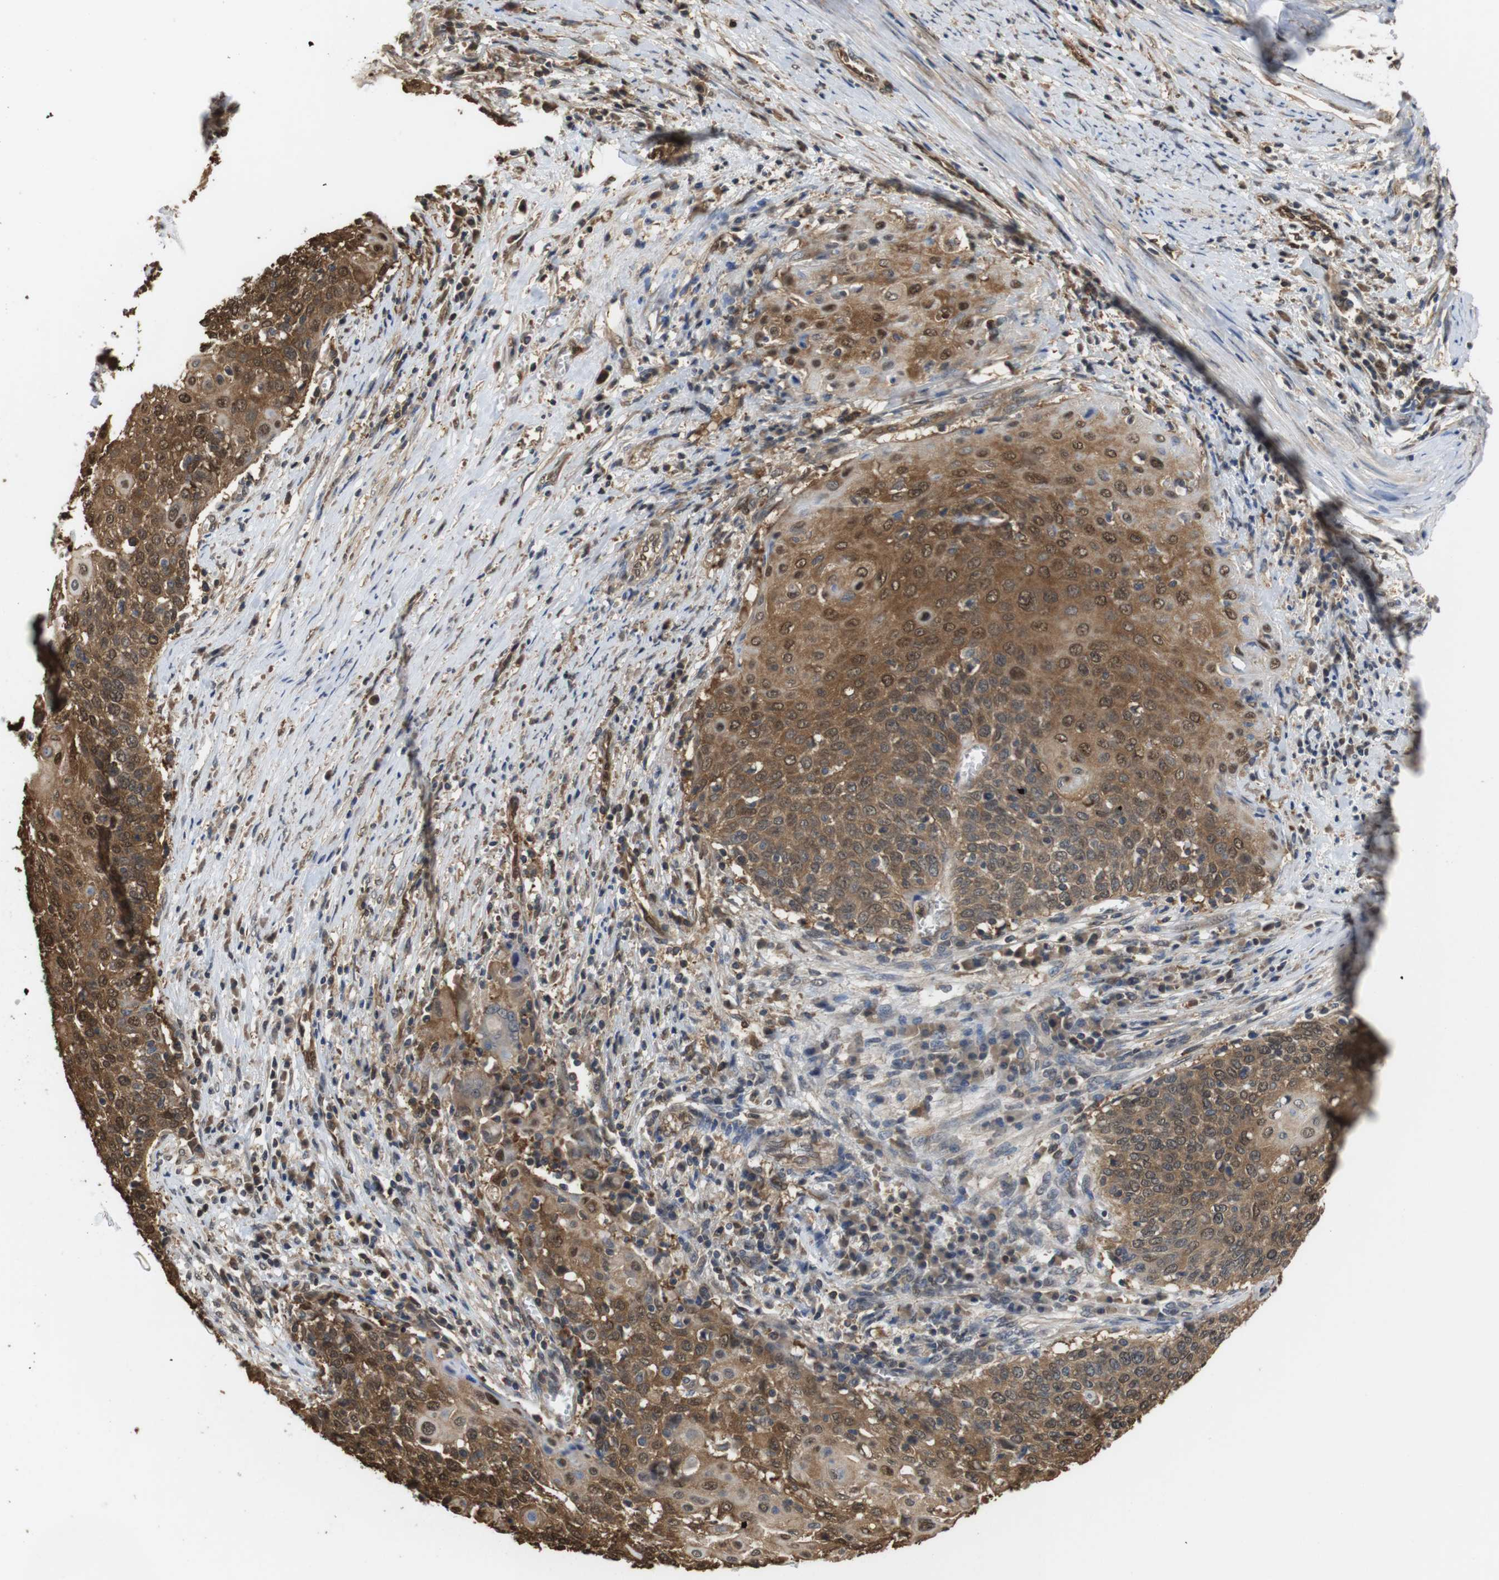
{"staining": {"intensity": "moderate", "quantity": ">75%", "location": "cytoplasmic/membranous,nuclear"}, "tissue": "cervical cancer", "cell_type": "Tumor cells", "image_type": "cancer", "snomed": [{"axis": "morphology", "description": "Squamous cell carcinoma, NOS"}, {"axis": "topography", "description": "Cervix"}], "caption": "Human cervical cancer stained with a protein marker exhibits moderate staining in tumor cells.", "gene": "LDHA", "patient": {"sex": "female", "age": 39}}